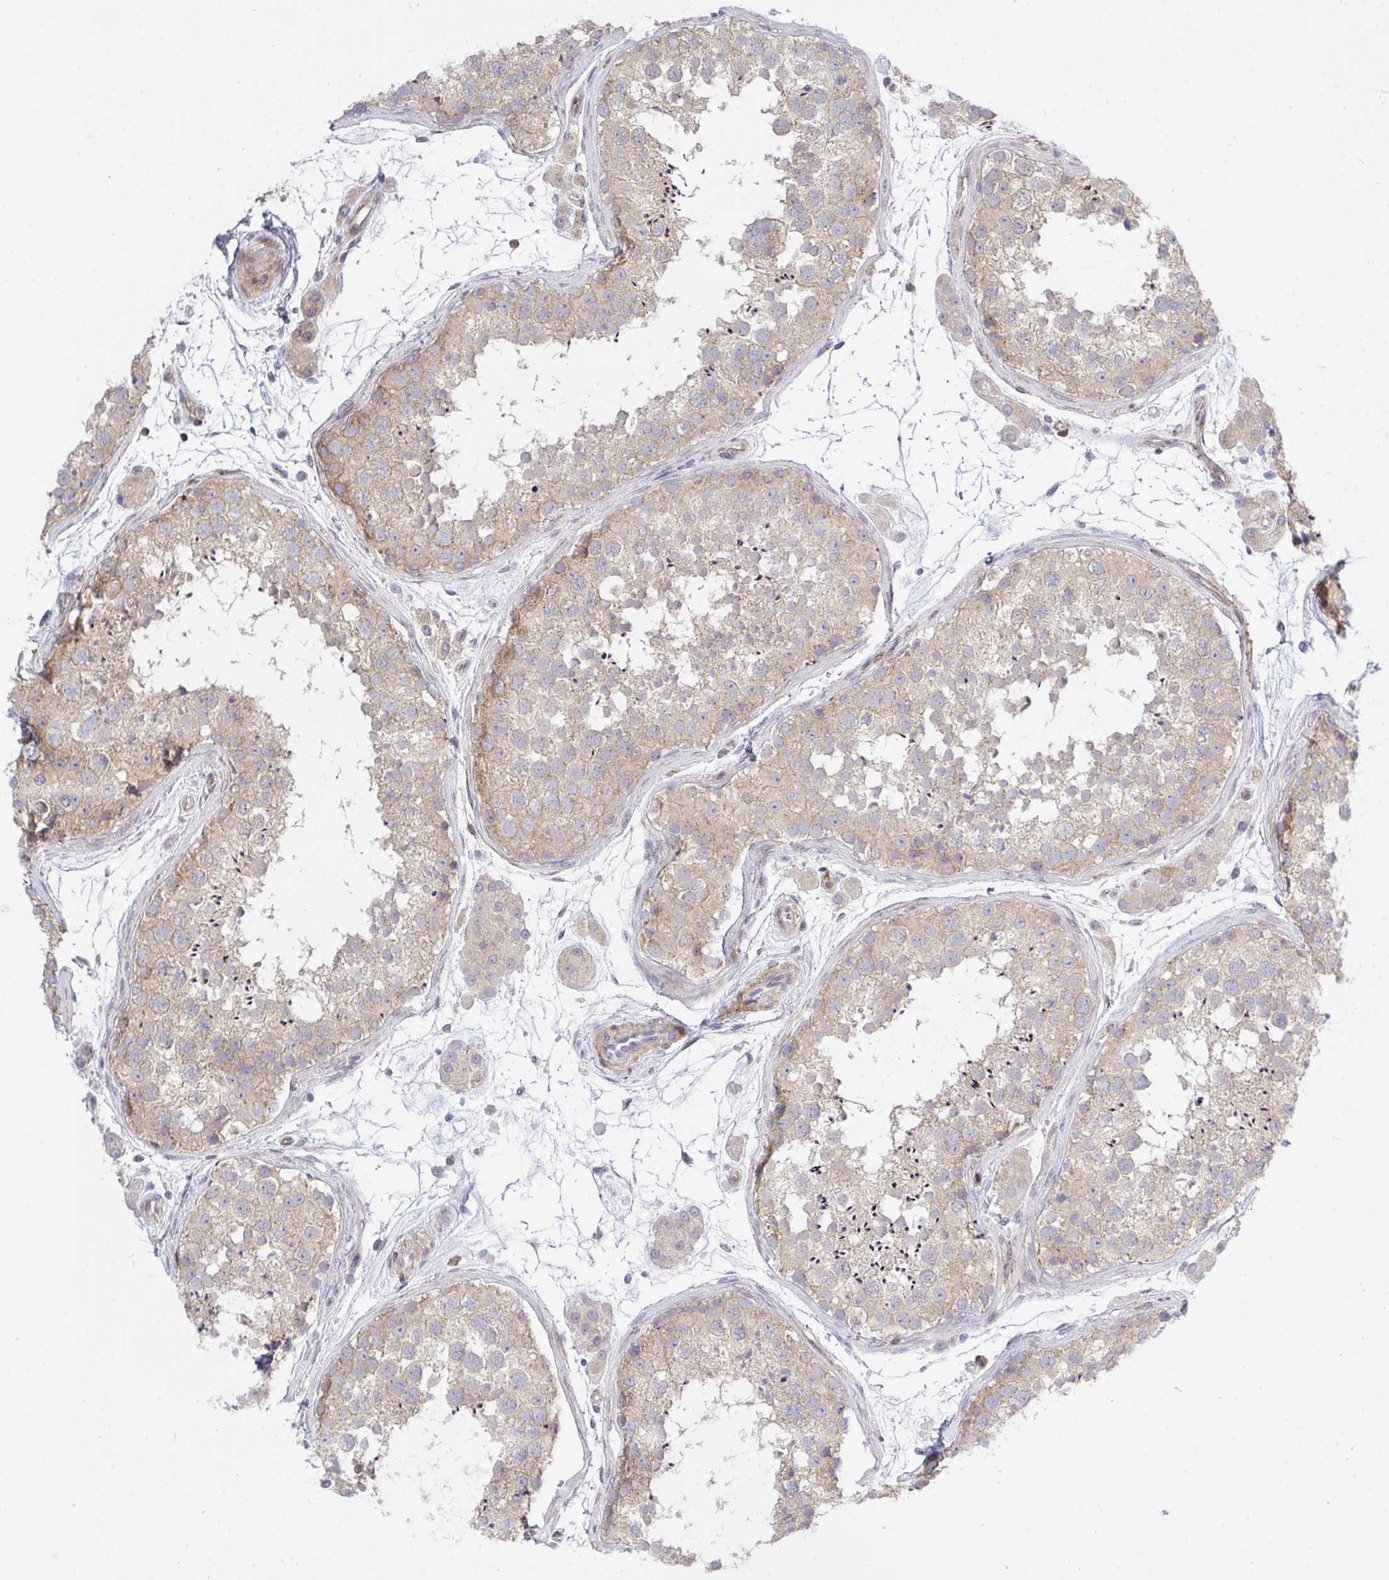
{"staining": {"intensity": "weak", "quantity": ">75%", "location": "cytoplasmic/membranous"}, "tissue": "testis", "cell_type": "Cells in seminiferous ducts", "image_type": "normal", "snomed": [{"axis": "morphology", "description": "Normal tissue, NOS"}, {"axis": "topography", "description": "Testis"}], "caption": "This photomicrograph displays immunohistochemistry staining of benign human testis, with low weak cytoplasmic/membranous expression in about >75% of cells in seminiferous ducts.", "gene": "FRMD3", "patient": {"sex": "male", "age": 41}}